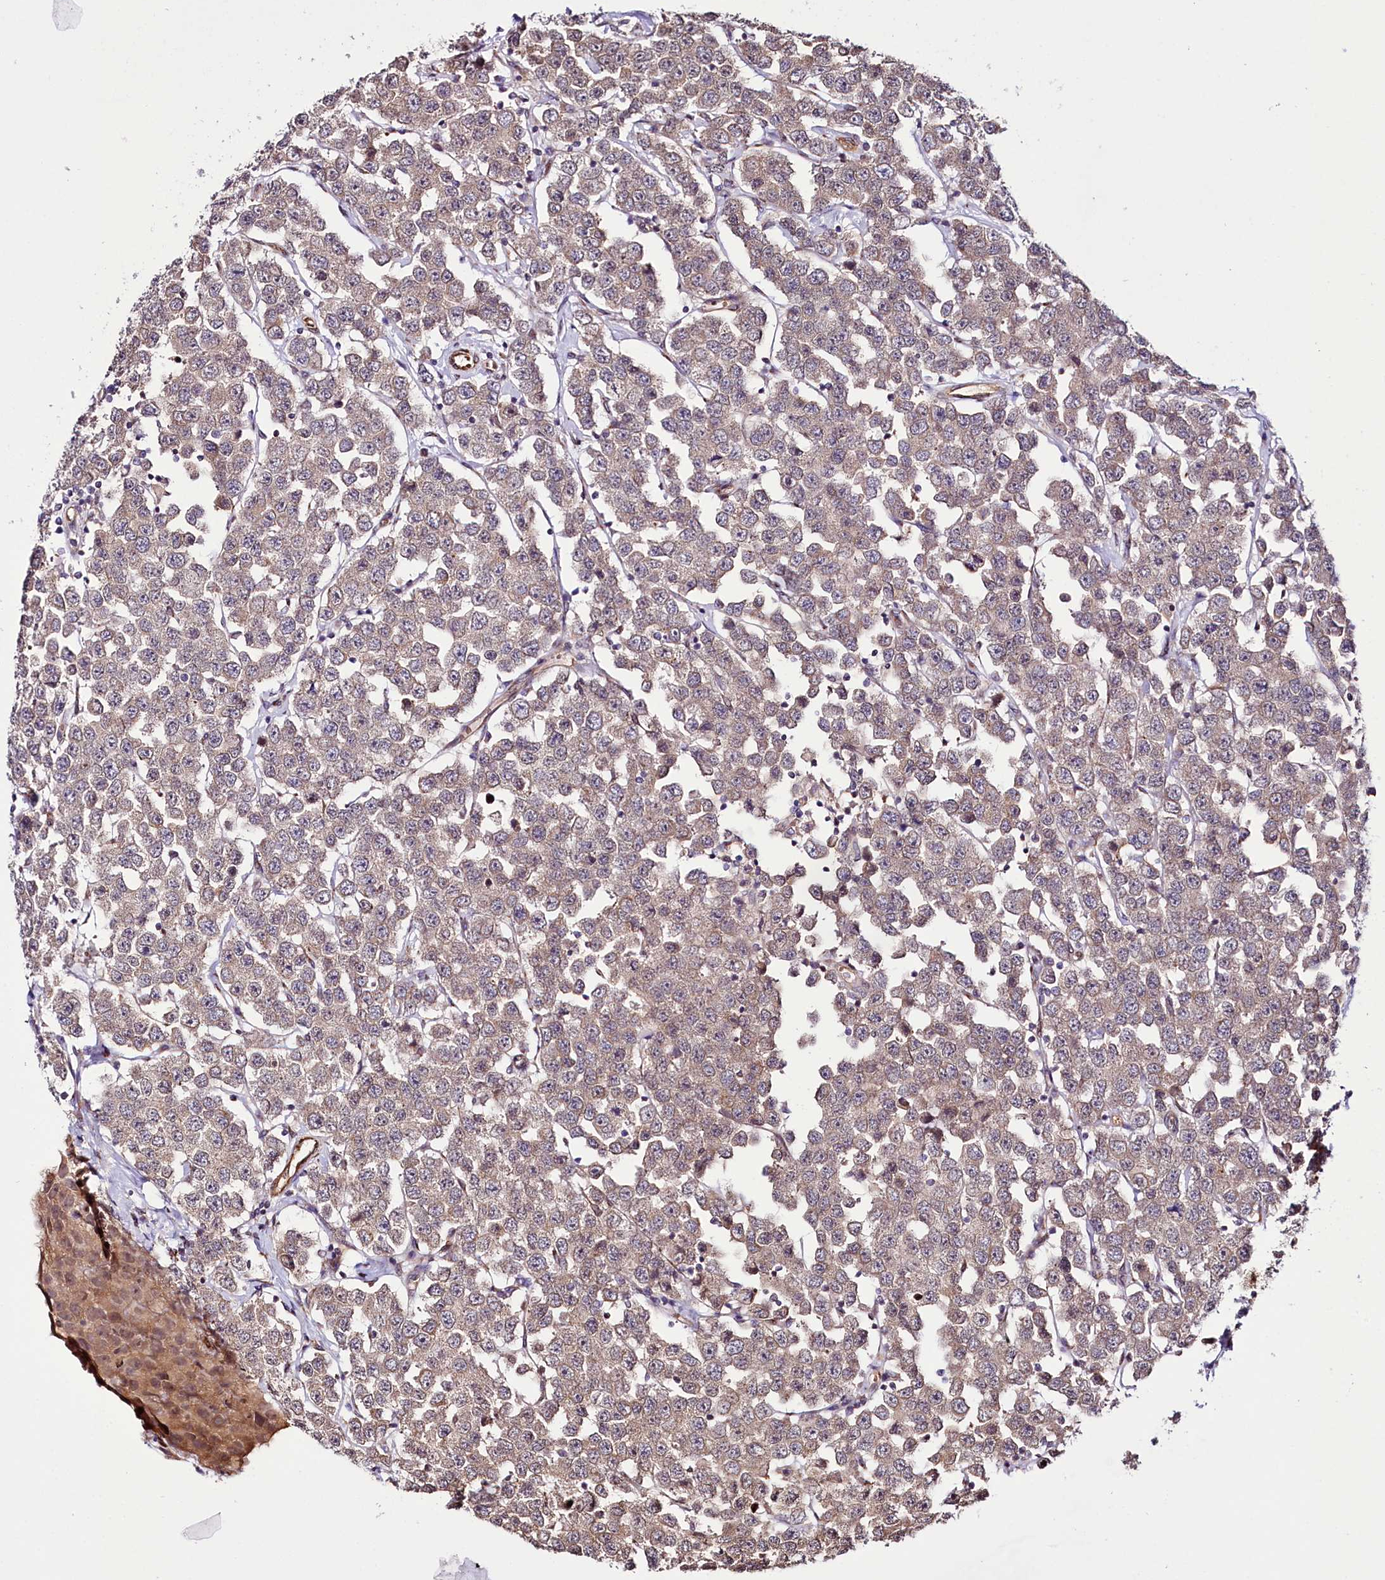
{"staining": {"intensity": "weak", "quantity": ">75%", "location": "cytoplasmic/membranous"}, "tissue": "testis cancer", "cell_type": "Tumor cells", "image_type": "cancer", "snomed": [{"axis": "morphology", "description": "Seminoma, NOS"}, {"axis": "topography", "description": "Testis"}], "caption": "Protein expression by immunohistochemistry (IHC) reveals weak cytoplasmic/membranous expression in about >75% of tumor cells in seminoma (testis).", "gene": "CUTC", "patient": {"sex": "male", "age": 28}}